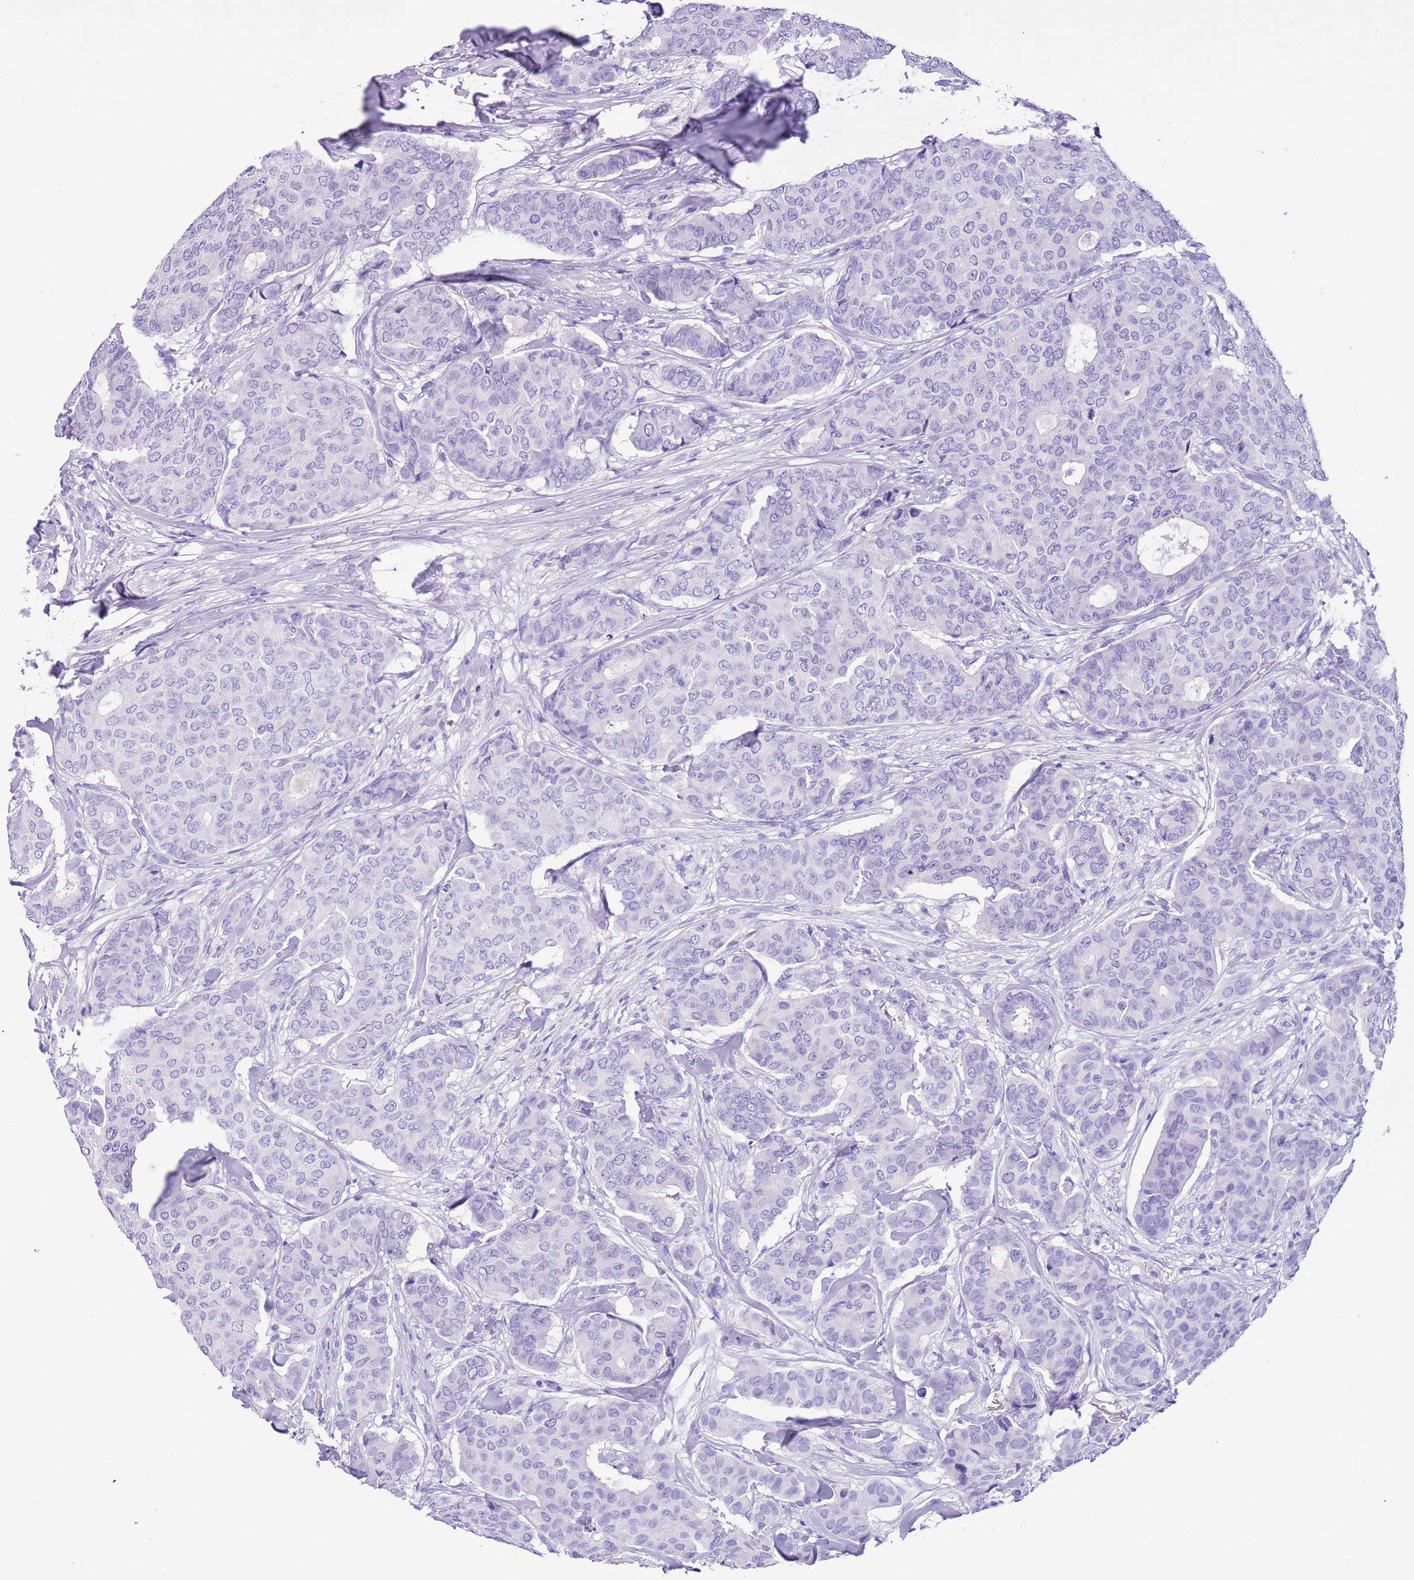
{"staining": {"intensity": "negative", "quantity": "none", "location": "none"}, "tissue": "breast cancer", "cell_type": "Tumor cells", "image_type": "cancer", "snomed": [{"axis": "morphology", "description": "Duct carcinoma"}, {"axis": "topography", "description": "Breast"}], "caption": "Histopathology image shows no protein positivity in tumor cells of breast cancer tissue. (DAB (3,3'-diaminobenzidine) immunohistochemistry, high magnification).", "gene": "TBC1D10B", "patient": {"sex": "female", "age": 75}}